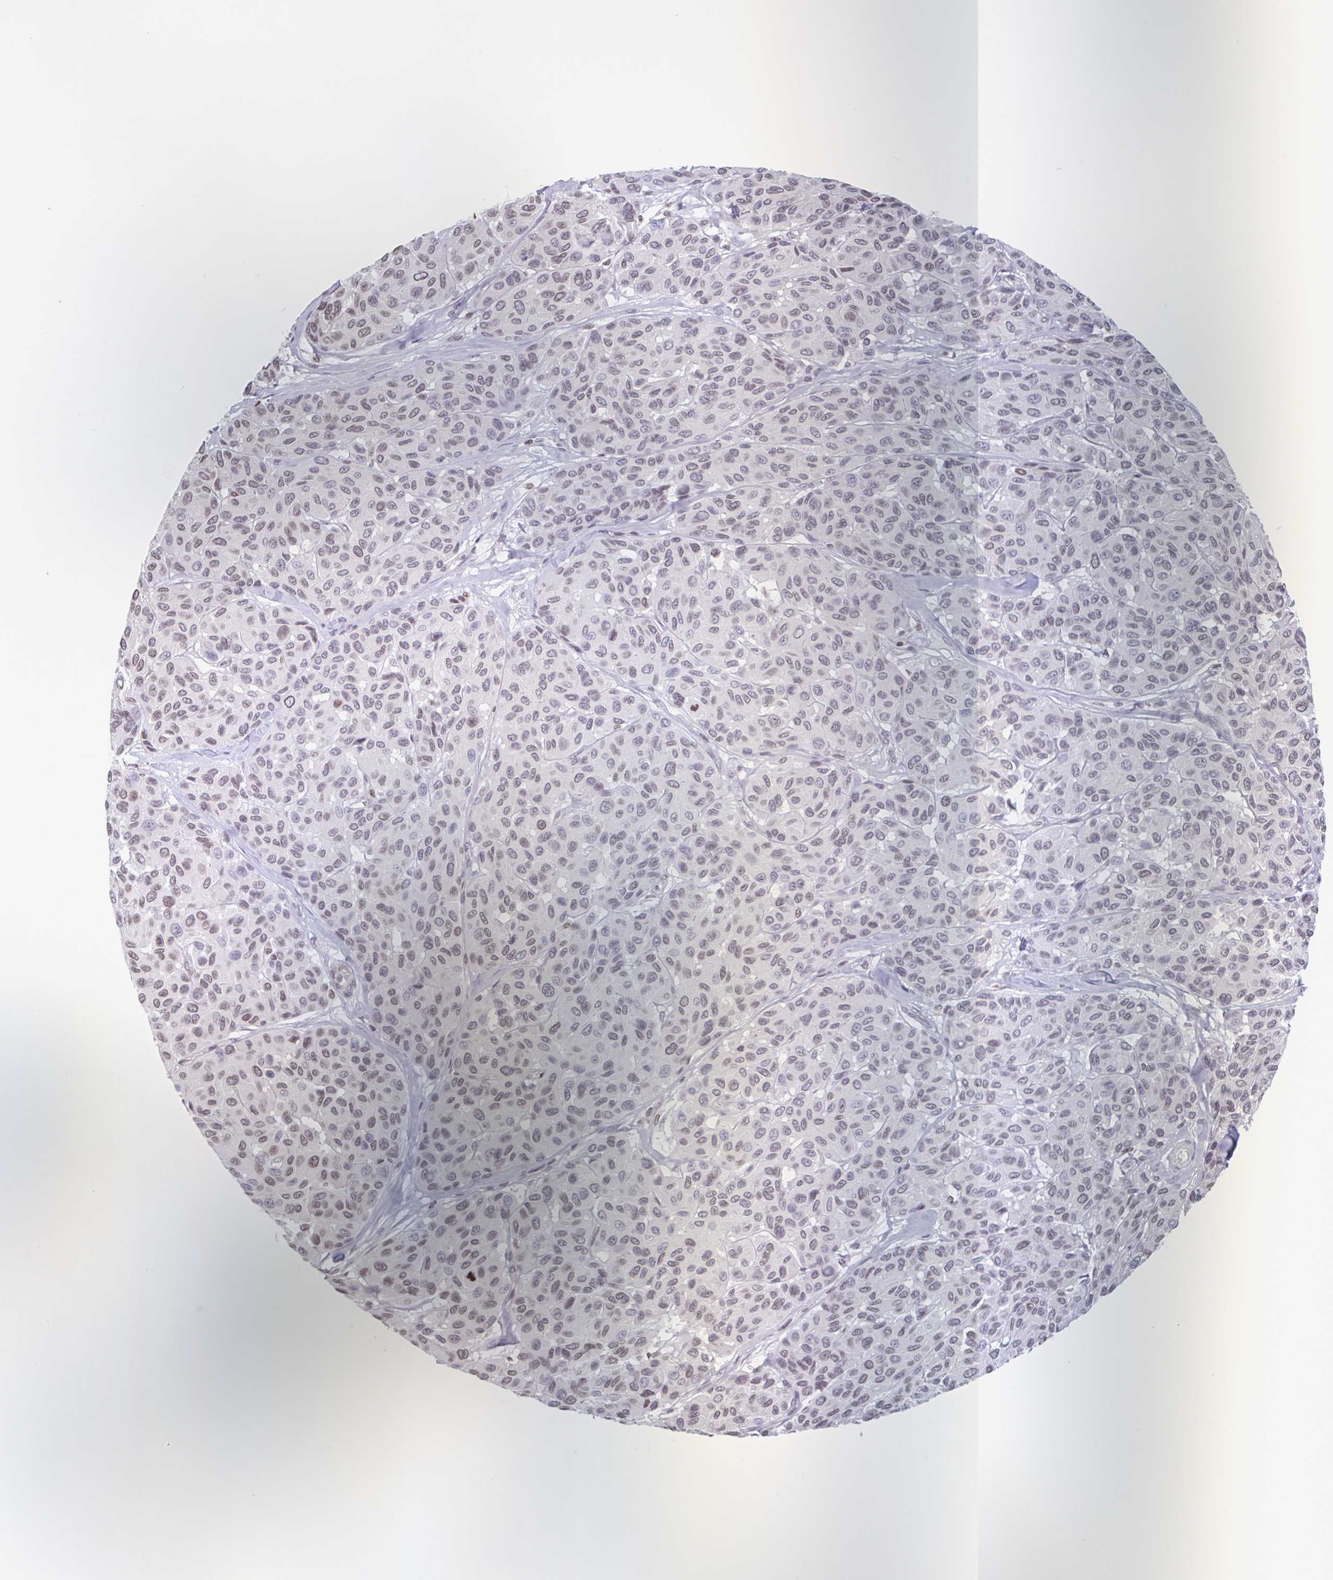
{"staining": {"intensity": "weak", "quantity": ">75%", "location": "nuclear"}, "tissue": "melanoma", "cell_type": "Tumor cells", "image_type": "cancer", "snomed": [{"axis": "morphology", "description": "Malignant melanoma, NOS"}, {"axis": "topography", "description": "Skin"}], "caption": "Brown immunohistochemical staining in melanoma exhibits weak nuclear staining in about >75% of tumor cells. Nuclei are stained in blue.", "gene": "NOL6", "patient": {"sex": "female", "age": 66}}